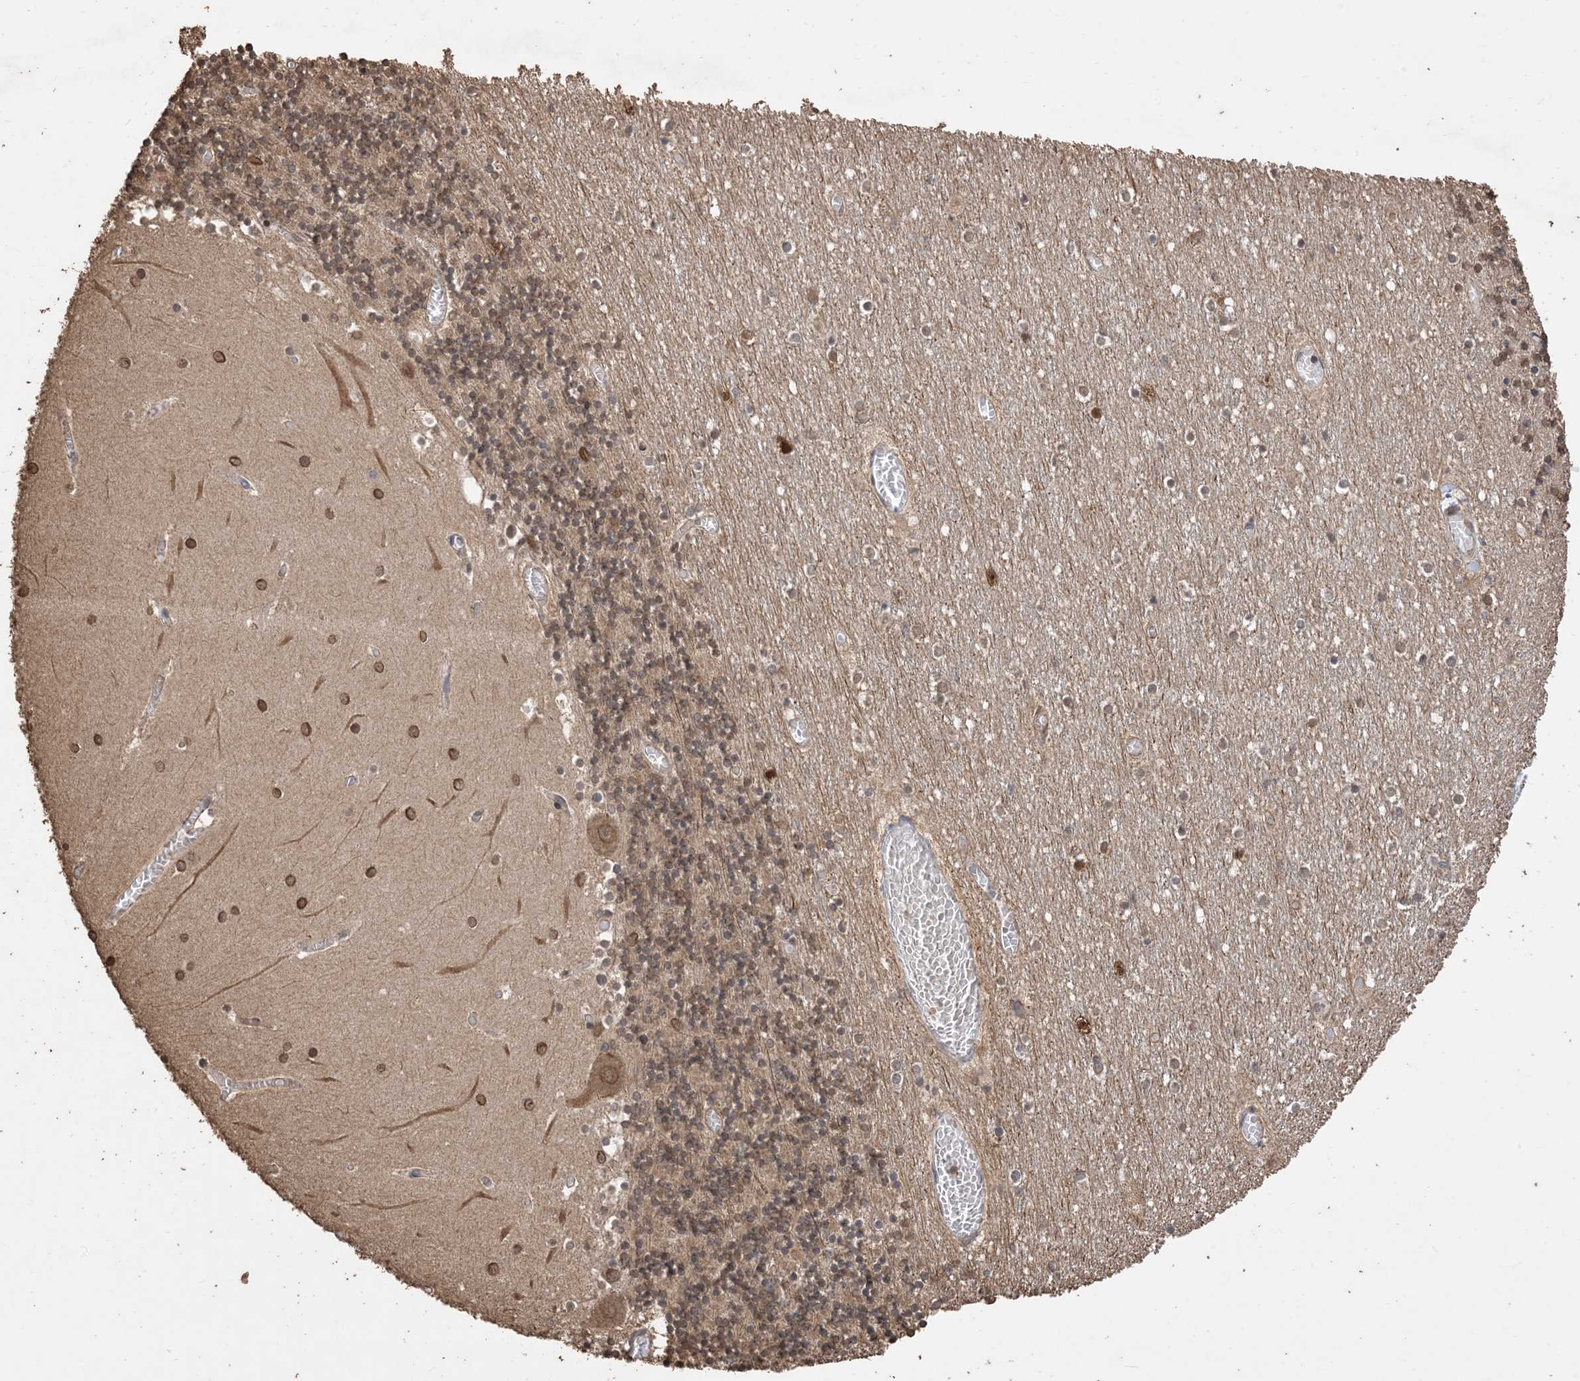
{"staining": {"intensity": "moderate", "quantity": ">75%", "location": "cytoplasmic/membranous,nuclear"}, "tissue": "cerebellum", "cell_type": "Cells in granular layer", "image_type": "normal", "snomed": [{"axis": "morphology", "description": "Normal tissue, NOS"}, {"axis": "topography", "description": "Cerebellum"}], "caption": "High-magnification brightfield microscopy of normal cerebellum stained with DAB (brown) and counterstained with hematoxylin (blue). cells in granular layer exhibit moderate cytoplasmic/membranous,nuclear expression is seen in approximately>75% of cells.", "gene": "ZKSCAN5", "patient": {"sex": "female", "age": 28}}